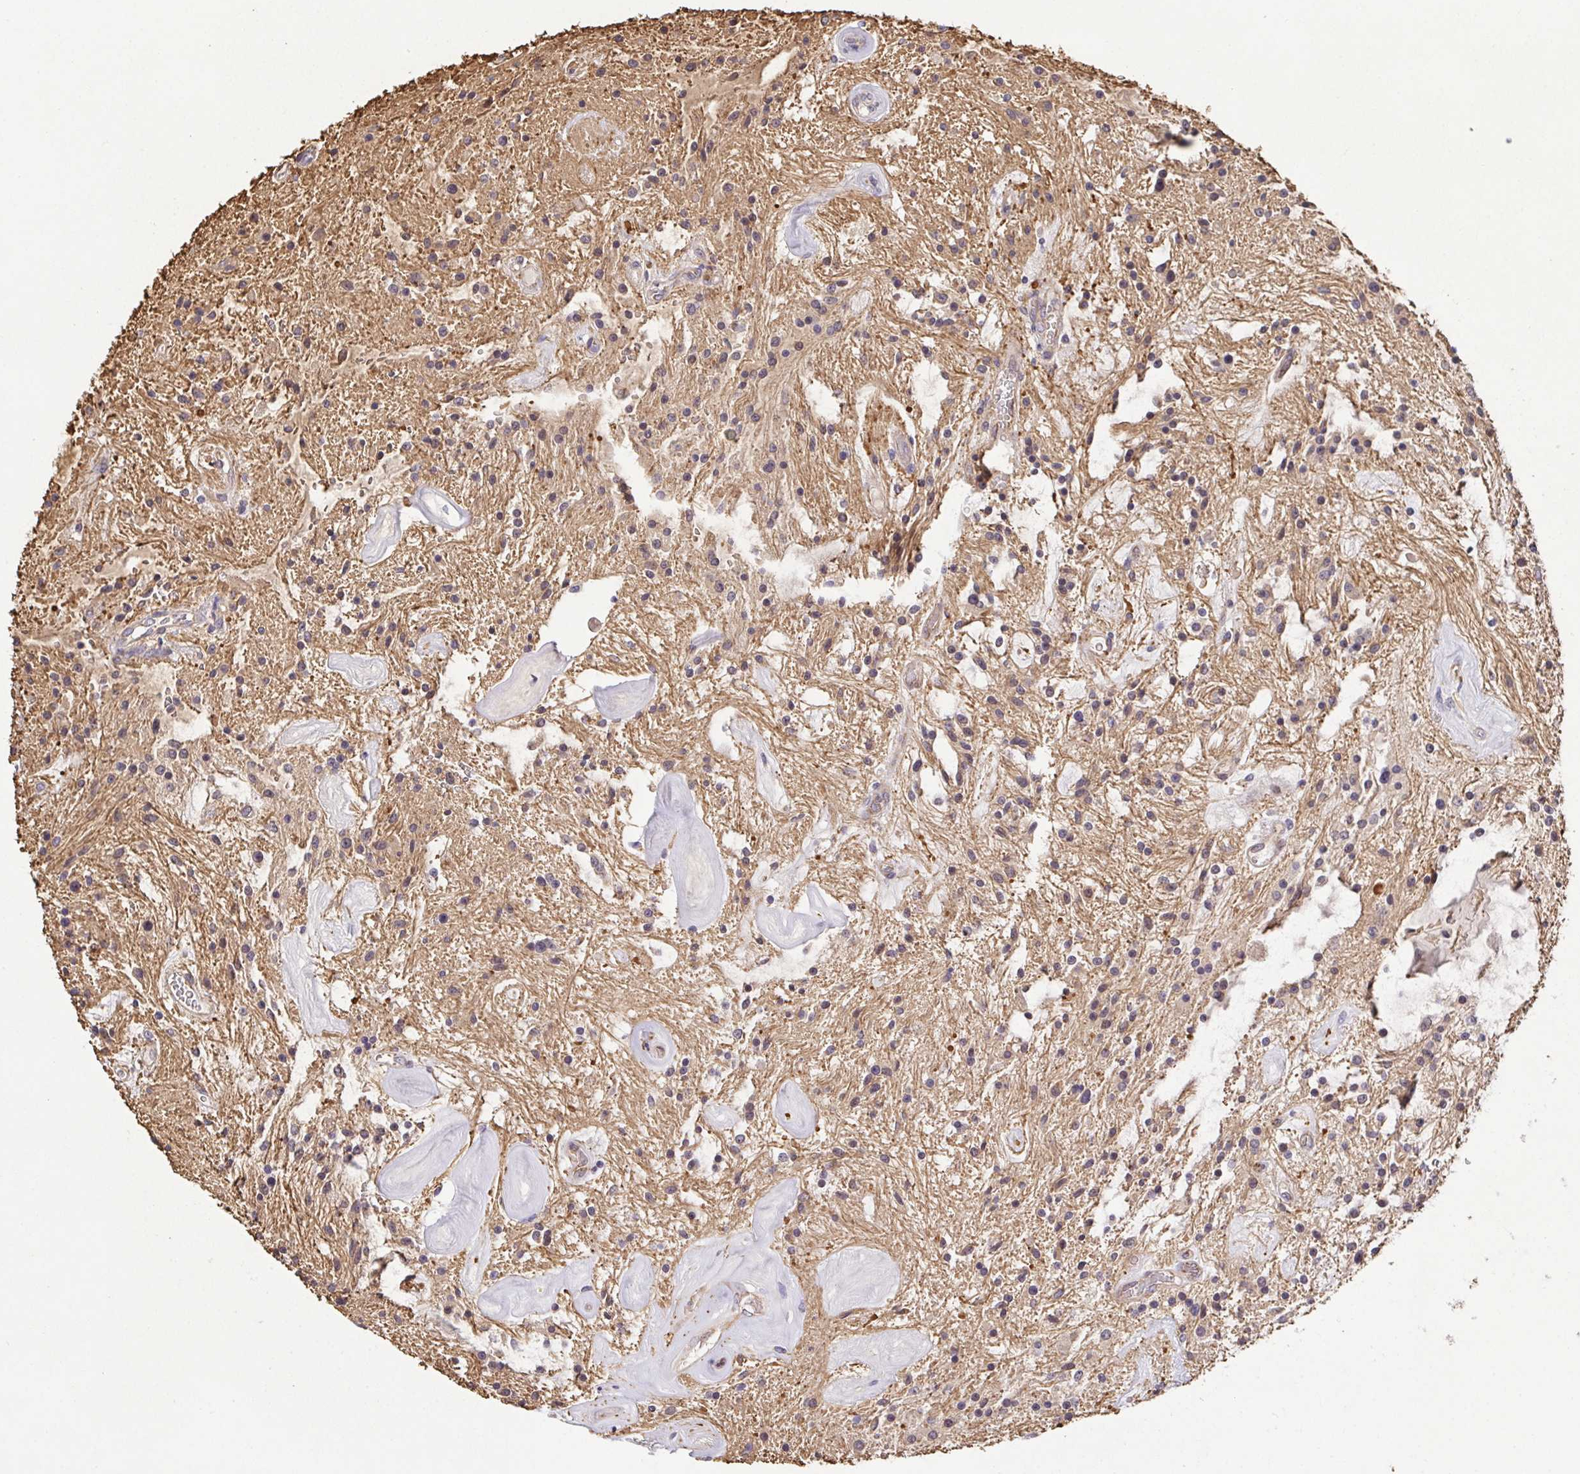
{"staining": {"intensity": "negative", "quantity": "none", "location": "none"}, "tissue": "glioma", "cell_type": "Tumor cells", "image_type": "cancer", "snomed": [{"axis": "morphology", "description": "Glioma, malignant, Low grade"}, {"axis": "topography", "description": "Cerebellum"}], "caption": "Tumor cells are negative for brown protein staining in malignant glioma (low-grade).", "gene": "BCL2L1", "patient": {"sex": "female", "age": 14}}